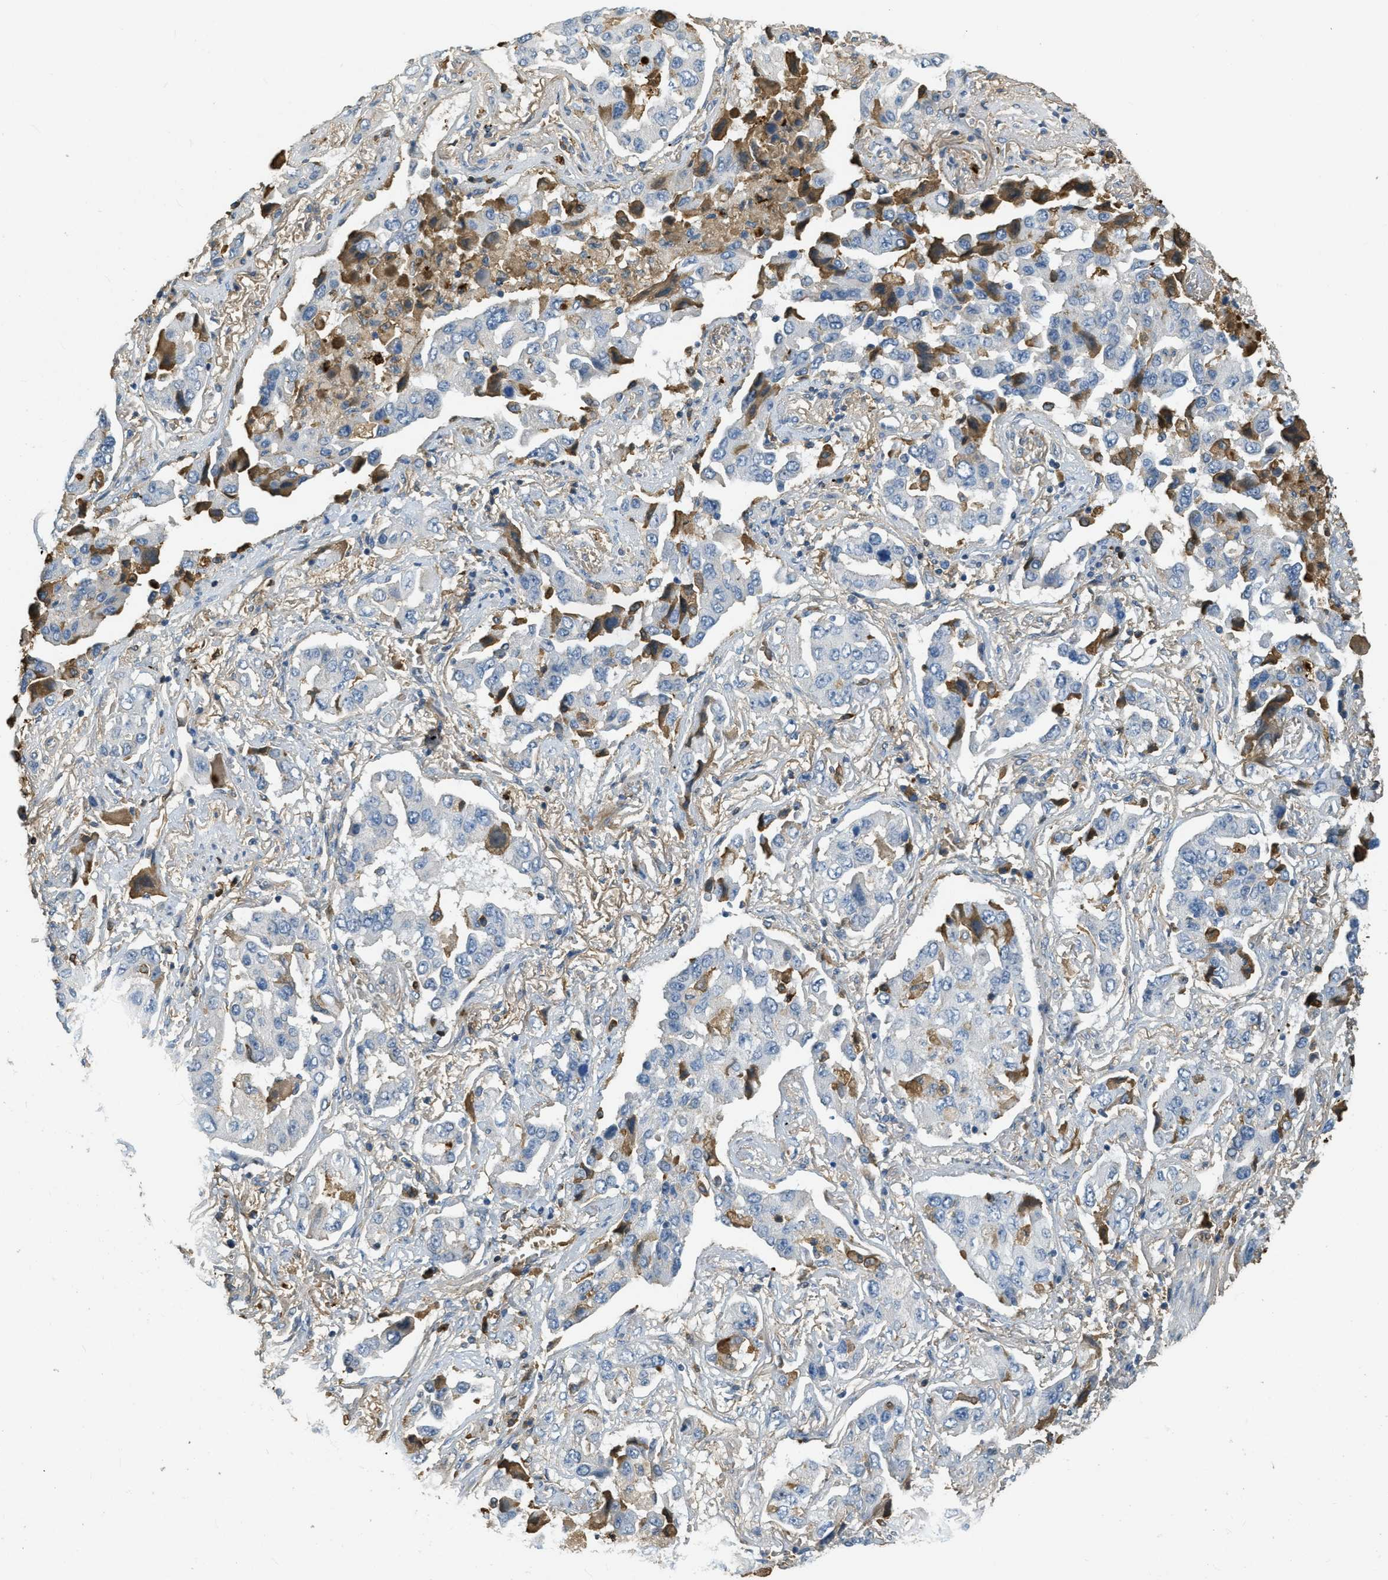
{"staining": {"intensity": "negative", "quantity": "none", "location": "none"}, "tissue": "lung cancer", "cell_type": "Tumor cells", "image_type": "cancer", "snomed": [{"axis": "morphology", "description": "Adenocarcinoma, NOS"}, {"axis": "topography", "description": "Lung"}], "caption": "Adenocarcinoma (lung) was stained to show a protein in brown. There is no significant staining in tumor cells. (DAB immunohistochemistry (IHC), high magnification).", "gene": "PRTN3", "patient": {"sex": "female", "age": 65}}